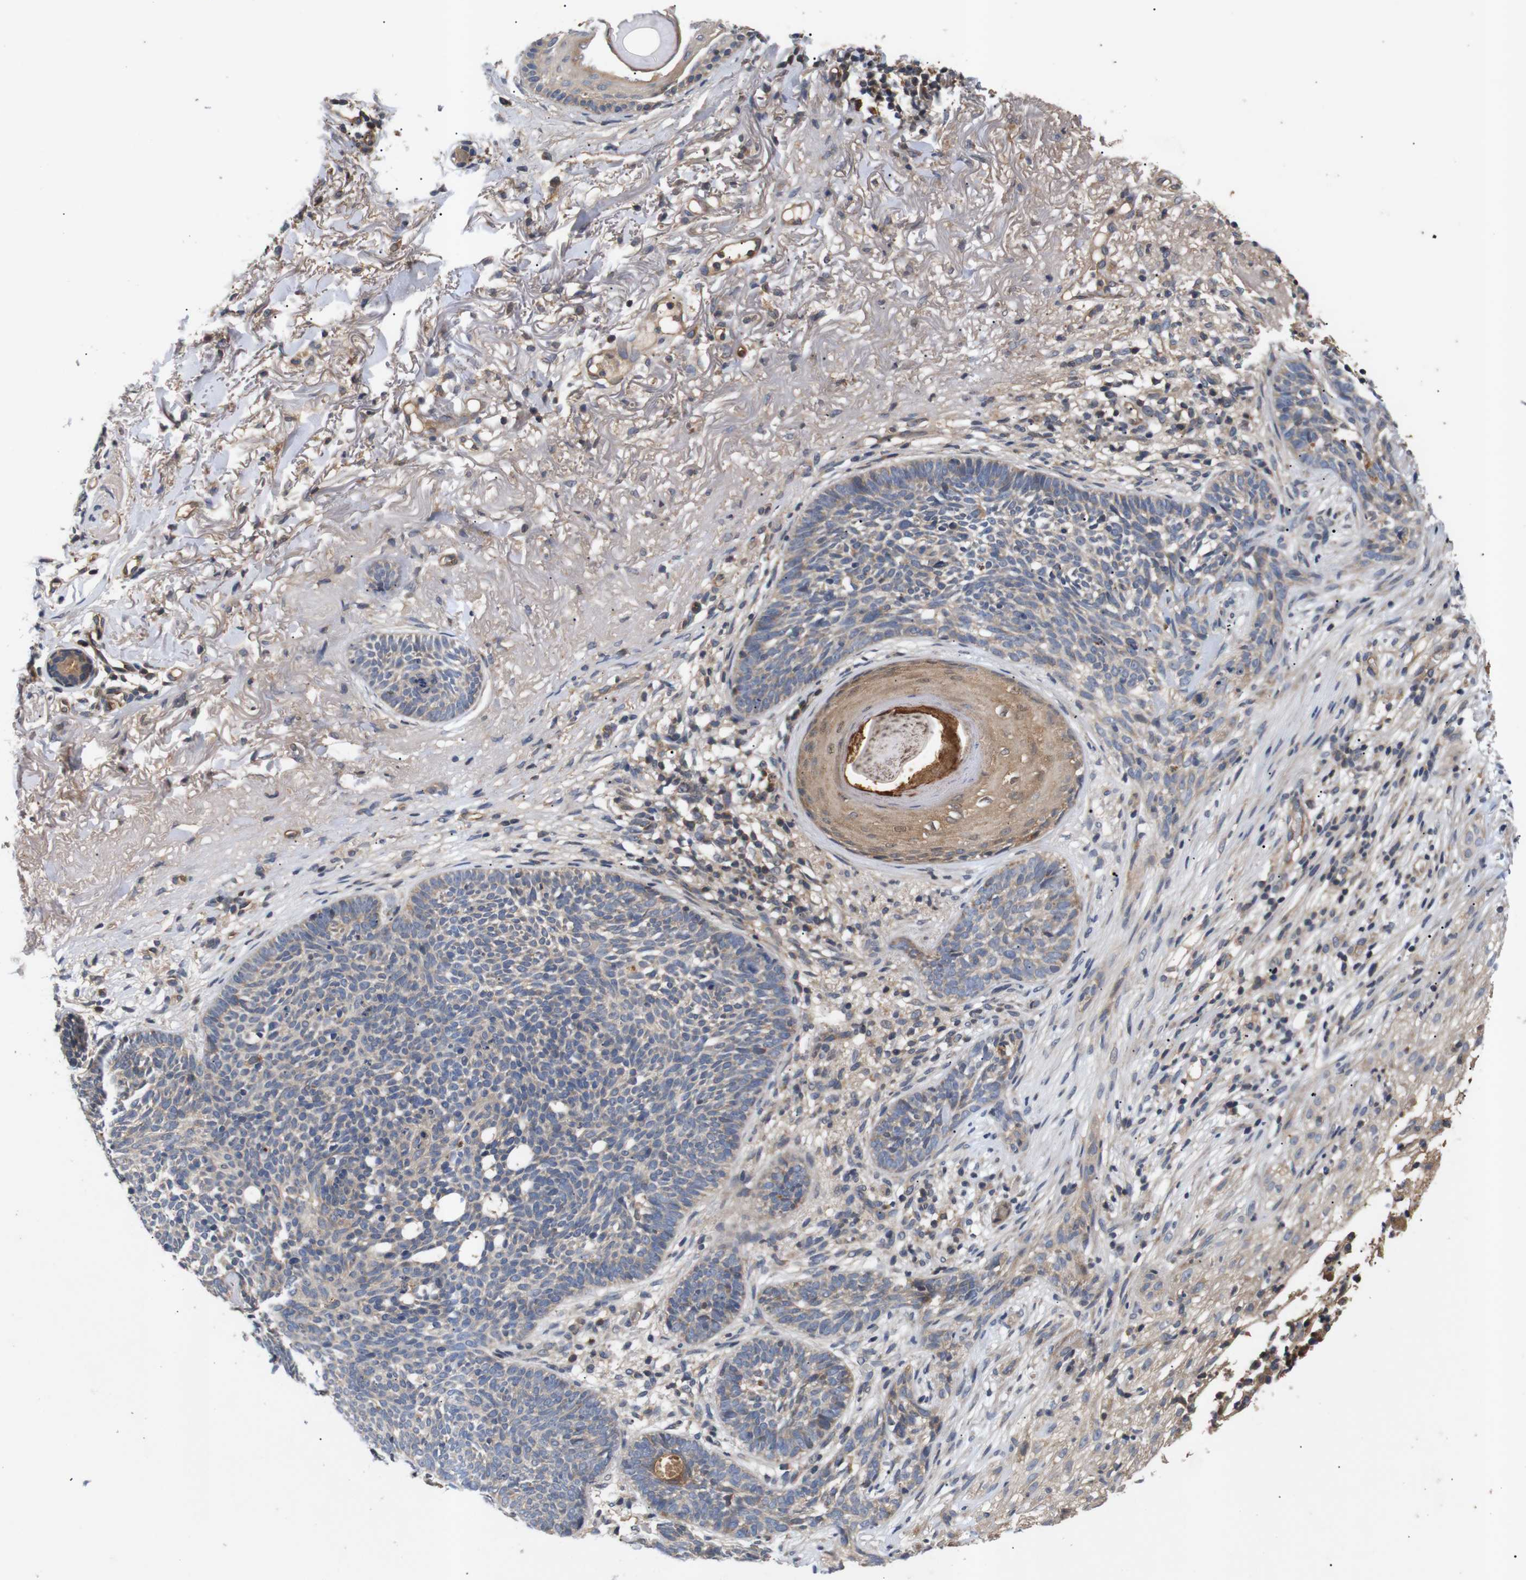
{"staining": {"intensity": "weak", "quantity": ">75%", "location": "cytoplasmic/membranous"}, "tissue": "skin cancer", "cell_type": "Tumor cells", "image_type": "cancer", "snomed": [{"axis": "morphology", "description": "Basal cell carcinoma"}, {"axis": "topography", "description": "Skin"}], "caption": "Basal cell carcinoma (skin) stained with a brown dye reveals weak cytoplasmic/membranous positive positivity in about >75% of tumor cells.", "gene": "RIPK1", "patient": {"sex": "female", "age": 70}}